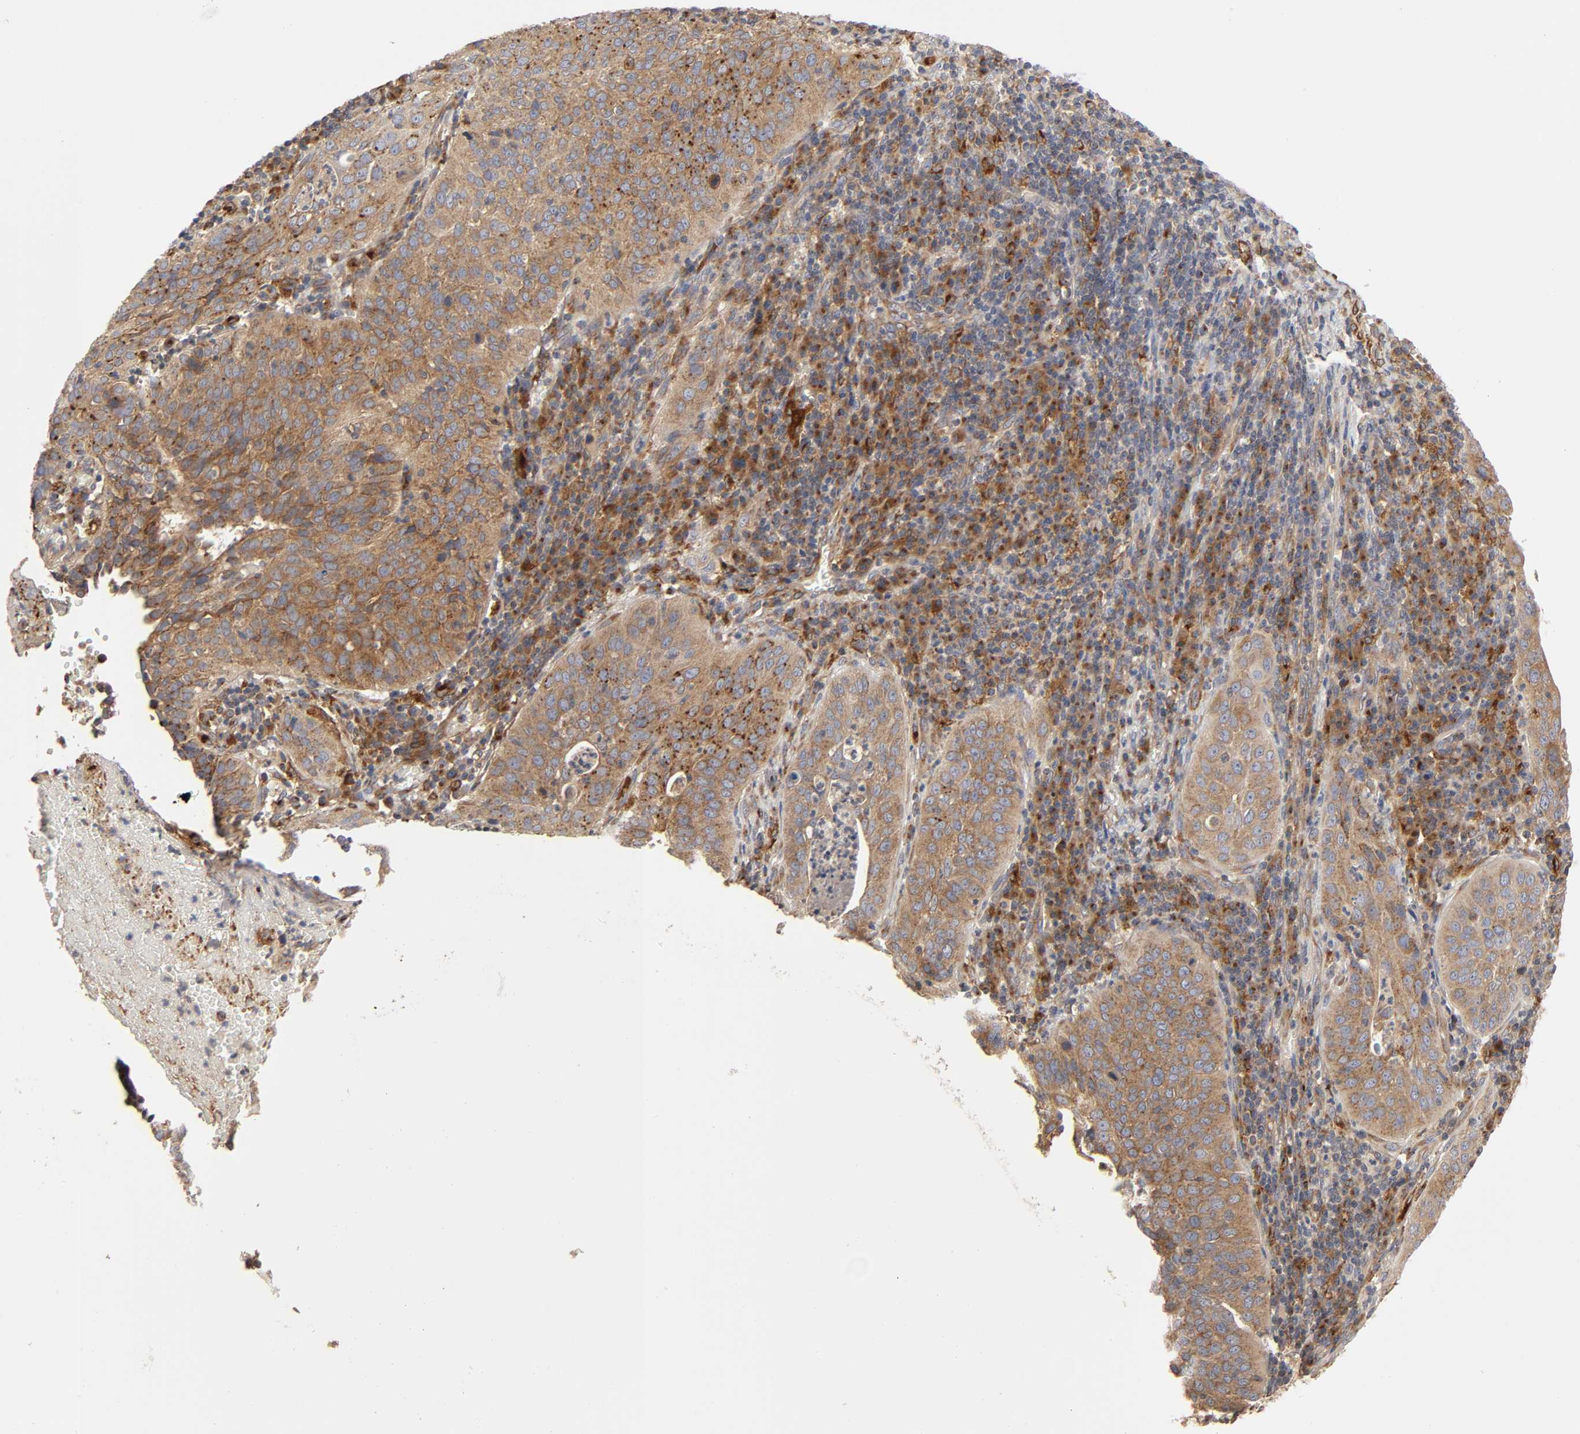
{"staining": {"intensity": "moderate", "quantity": ">75%", "location": "cytoplasmic/membranous"}, "tissue": "cervical cancer", "cell_type": "Tumor cells", "image_type": "cancer", "snomed": [{"axis": "morphology", "description": "Squamous cell carcinoma, NOS"}, {"axis": "topography", "description": "Cervix"}], "caption": "Moderate cytoplasmic/membranous protein expression is appreciated in about >75% of tumor cells in cervical cancer.", "gene": "GNPTG", "patient": {"sex": "female", "age": 39}}